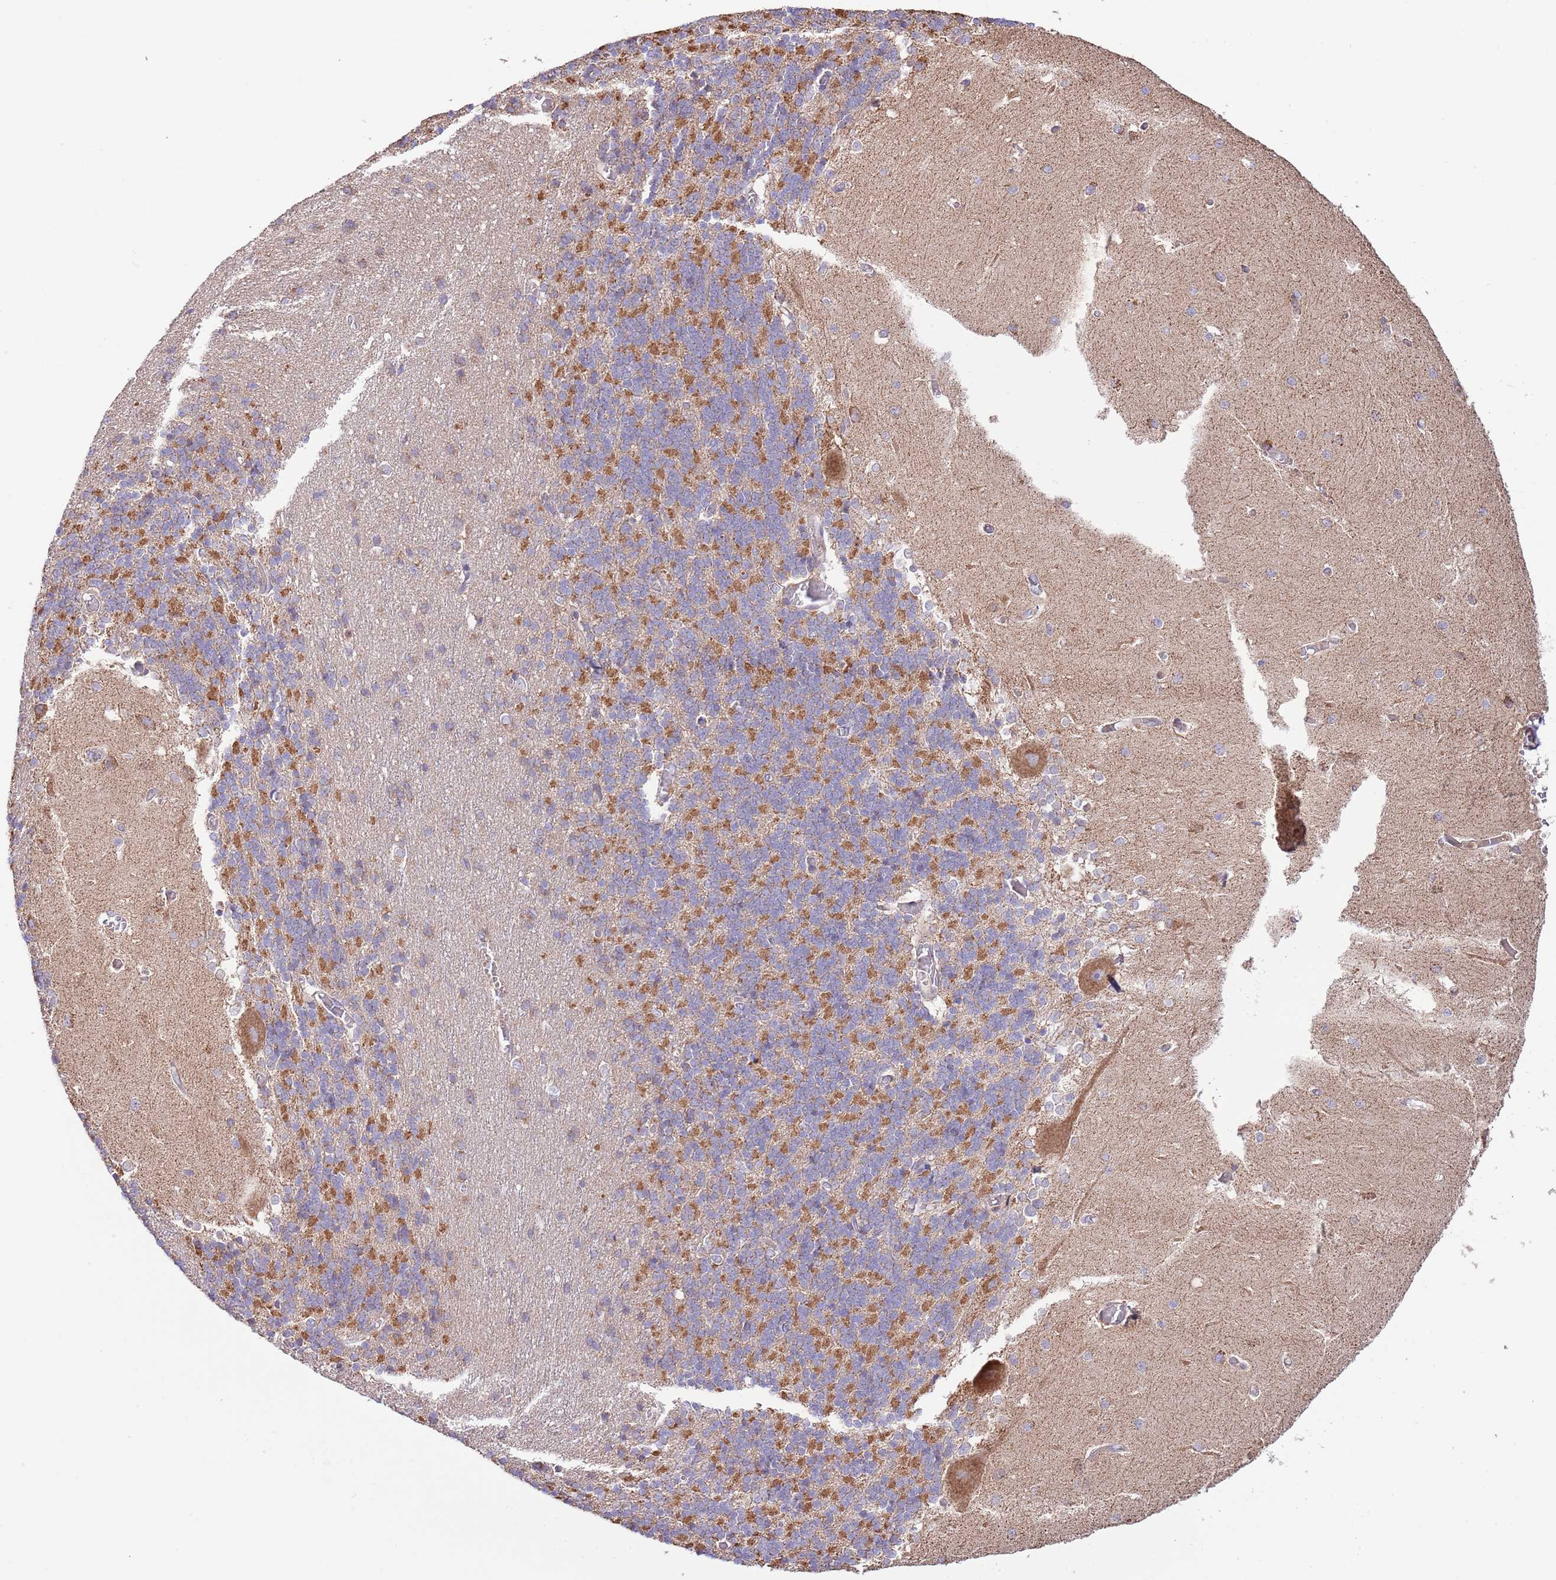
{"staining": {"intensity": "strong", "quantity": "25%-75%", "location": "cytoplasmic/membranous"}, "tissue": "cerebellum", "cell_type": "Cells in granular layer", "image_type": "normal", "snomed": [{"axis": "morphology", "description": "Normal tissue, NOS"}, {"axis": "topography", "description": "Cerebellum"}], "caption": "Immunohistochemical staining of benign human cerebellum reveals high levels of strong cytoplasmic/membranous expression in approximately 25%-75% of cells in granular layer.", "gene": "DNAJA3", "patient": {"sex": "male", "age": 37}}